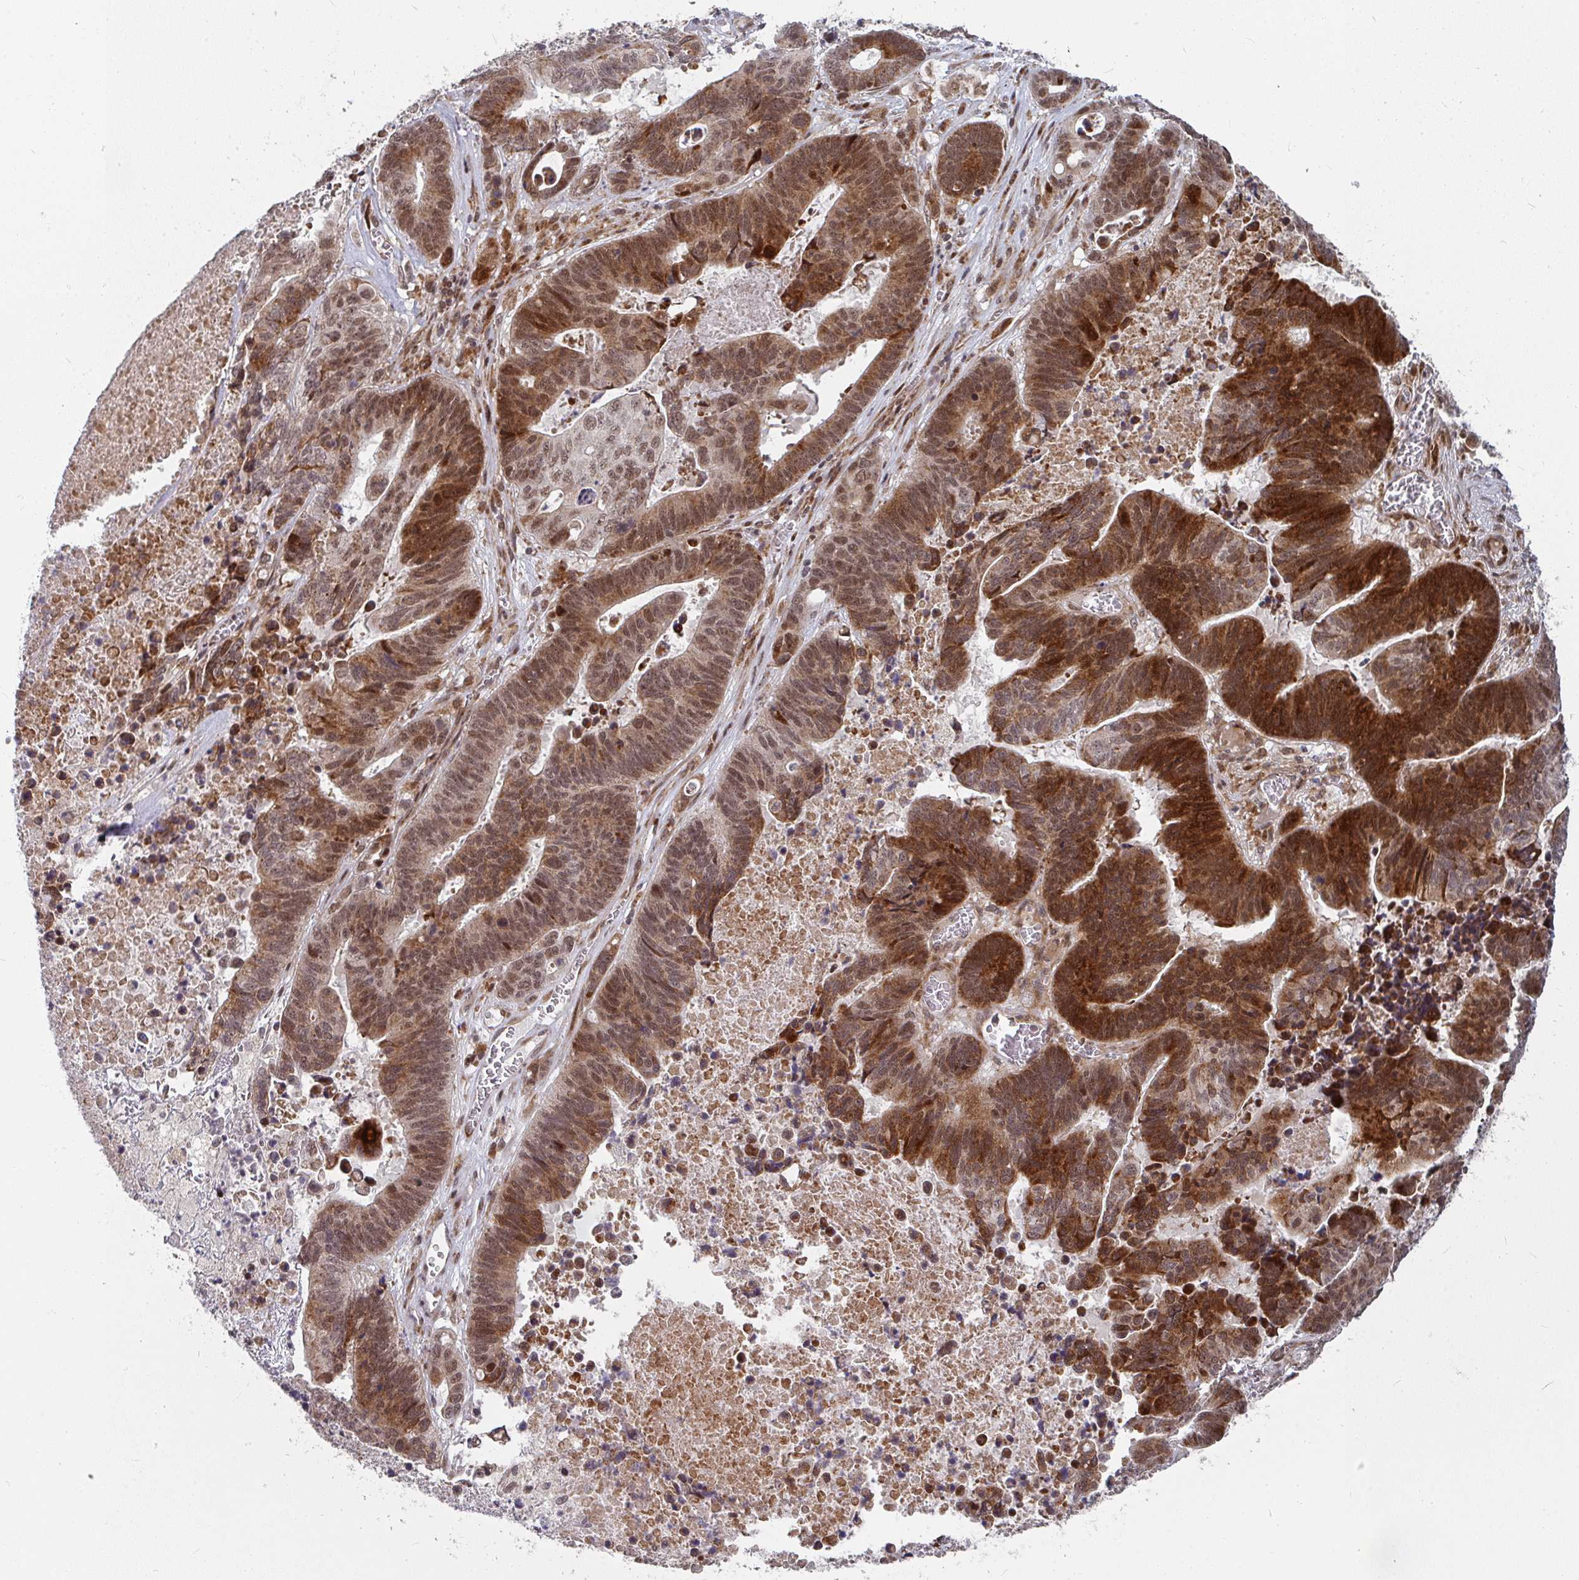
{"staining": {"intensity": "strong", "quantity": ">75%", "location": "cytoplasmic/membranous,nuclear"}, "tissue": "lung cancer", "cell_type": "Tumor cells", "image_type": "cancer", "snomed": [{"axis": "morphology", "description": "Aneuploidy"}, {"axis": "morphology", "description": "Adenocarcinoma, NOS"}, {"axis": "morphology", "description": "Adenocarcinoma primary or metastatic"}, {"axis": "topography", "description": "Lung"}], "caption": "A high-resolution histopathology image shows immunohistochemistry staining of lung cancer (adenocarcinoma), which demonstrates strong cytoplasmic/membranous and nuclear positivity in approximately >75% of tumor cells.", "gene": "RBBP5", "patient": {"sex": "female", "age": 75}}